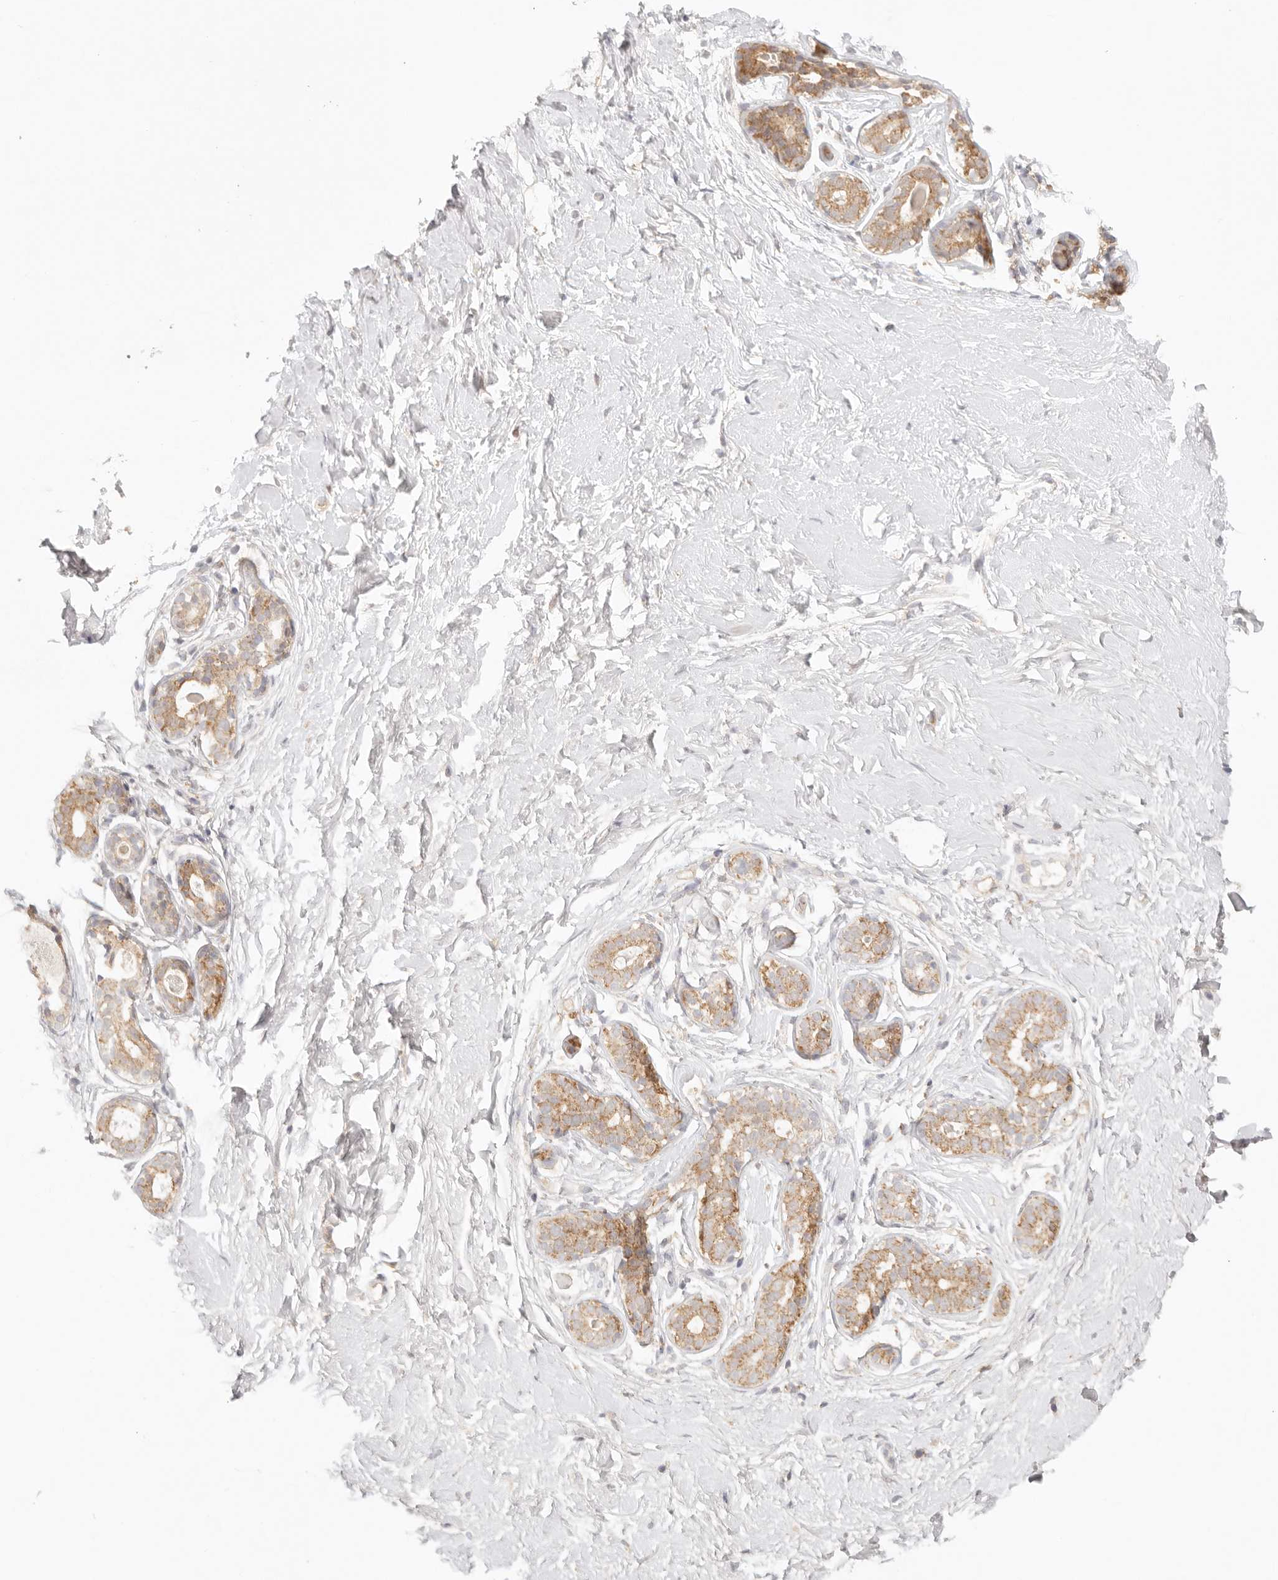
{"staining": {"intensity": "negative", "quantity": "none", "location": "none"}, "tissue": "breast", "cell_type": "Adipocytes", "image_type": "normal", "snomed": [{"axis": "morphology", "description": "Normal tissue, NOS"}, {"axis": "morphology", "description": "Adenoma, NOS"}, {"axis": "topography", "description": "Breast"}], "caption": "An image of breast stained for a protein reveals no brown staining in adipocytes. (DAB immunohistochemistry (IHC) visualized using brightfield microscopy, high magnification).", "gene": "COA6", "patient": {"sex": "female", "age": 23}}